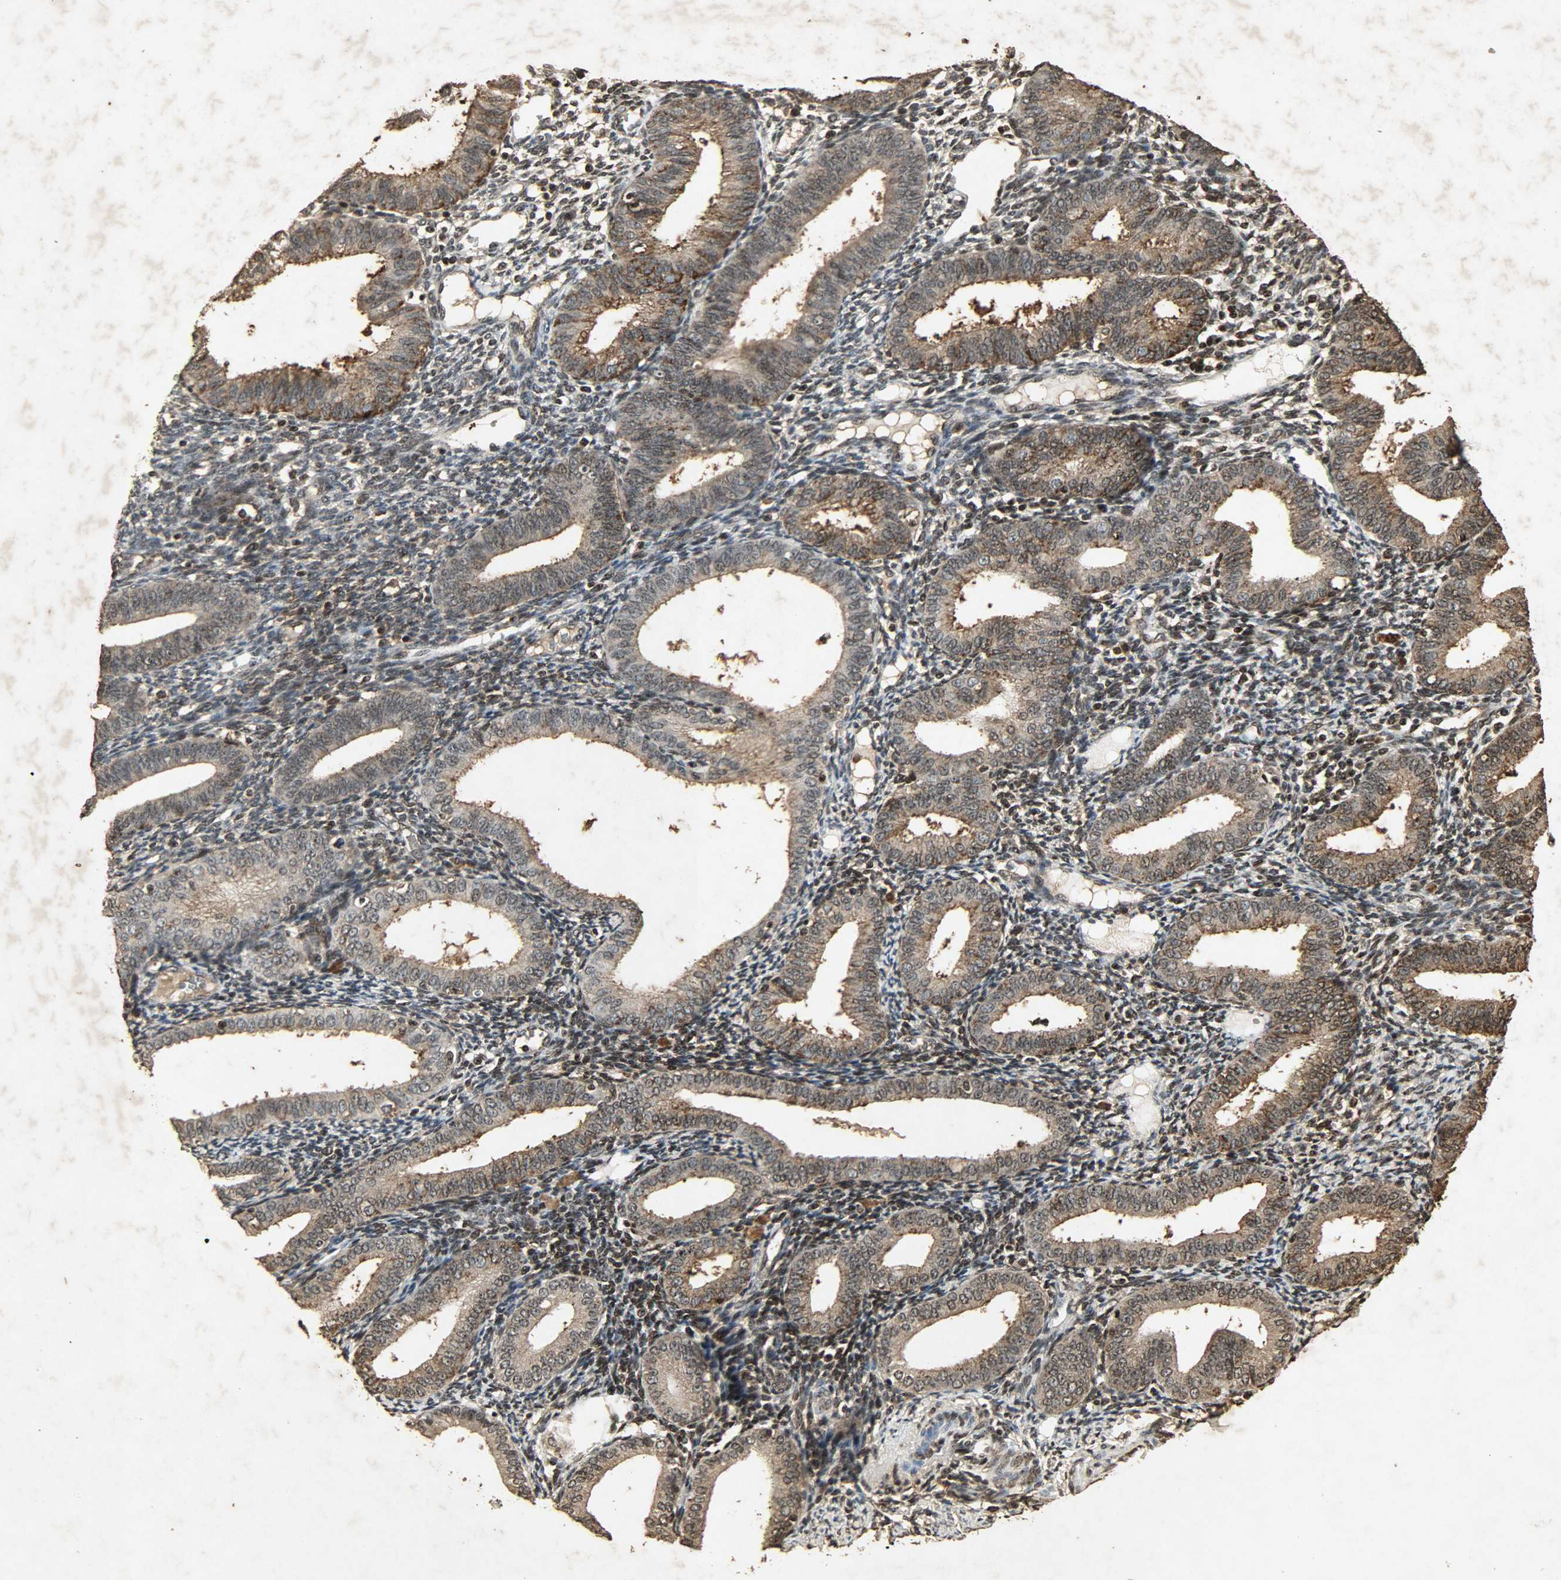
{"staining": {"intensity": "strong", "quantity": "25%-75%", "location": "nuclear"}, "tissue": "endometrium", "cell_type": "Cells in endometrial stroma", "image_type": "normal", "snomed": [{"axis": "morphology", "description": "Normal tissue, NOS"}, {"axis": "topography", "description": "Endometrium"}], "caption": "Human endometrium stained with a brown dye displays strong nuclear positive expression in approximately 25%-75% of cells in endometrial stroma.", "gene": "PPP3R1", "patient": {"sex": "female", "age": 61}}